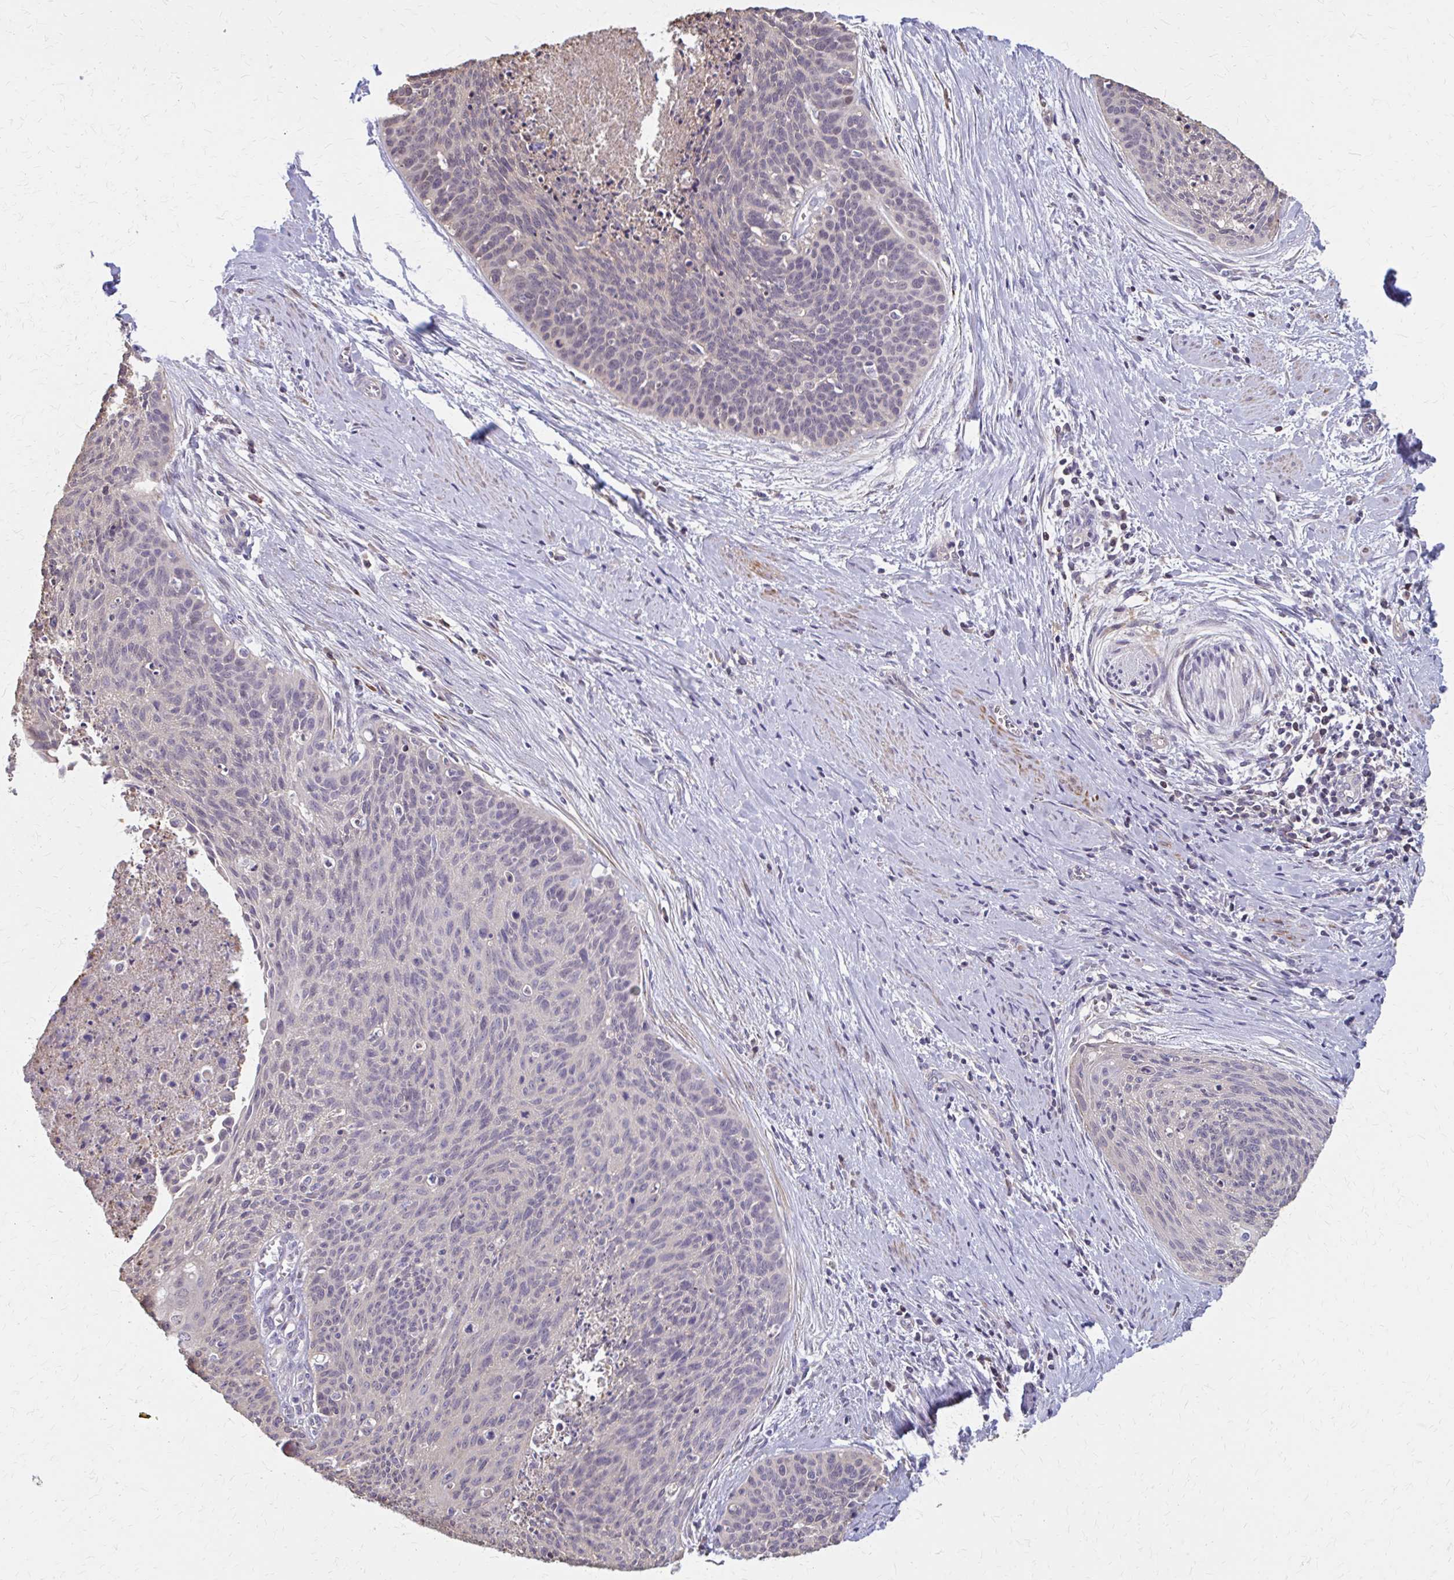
{"staining": {"intensity": "negative", "quantity": "none", "location": "none"}, "tissue": "cervical cancer", "cell_type": "Tumor cells", "image_type": "cancer", "snomed": [{"axis": "morphology", "description": "Squamous cell carcinoma, NOS"}, {"axis": "topography", "description": "Cervix"}], "caption": "This is an IHC histopathology image of squamous cell carcinoma (cervical). There is no expression in tumor cells.", "gene": "IFI44L", "patient": {"sex": "female", "age": 55}}